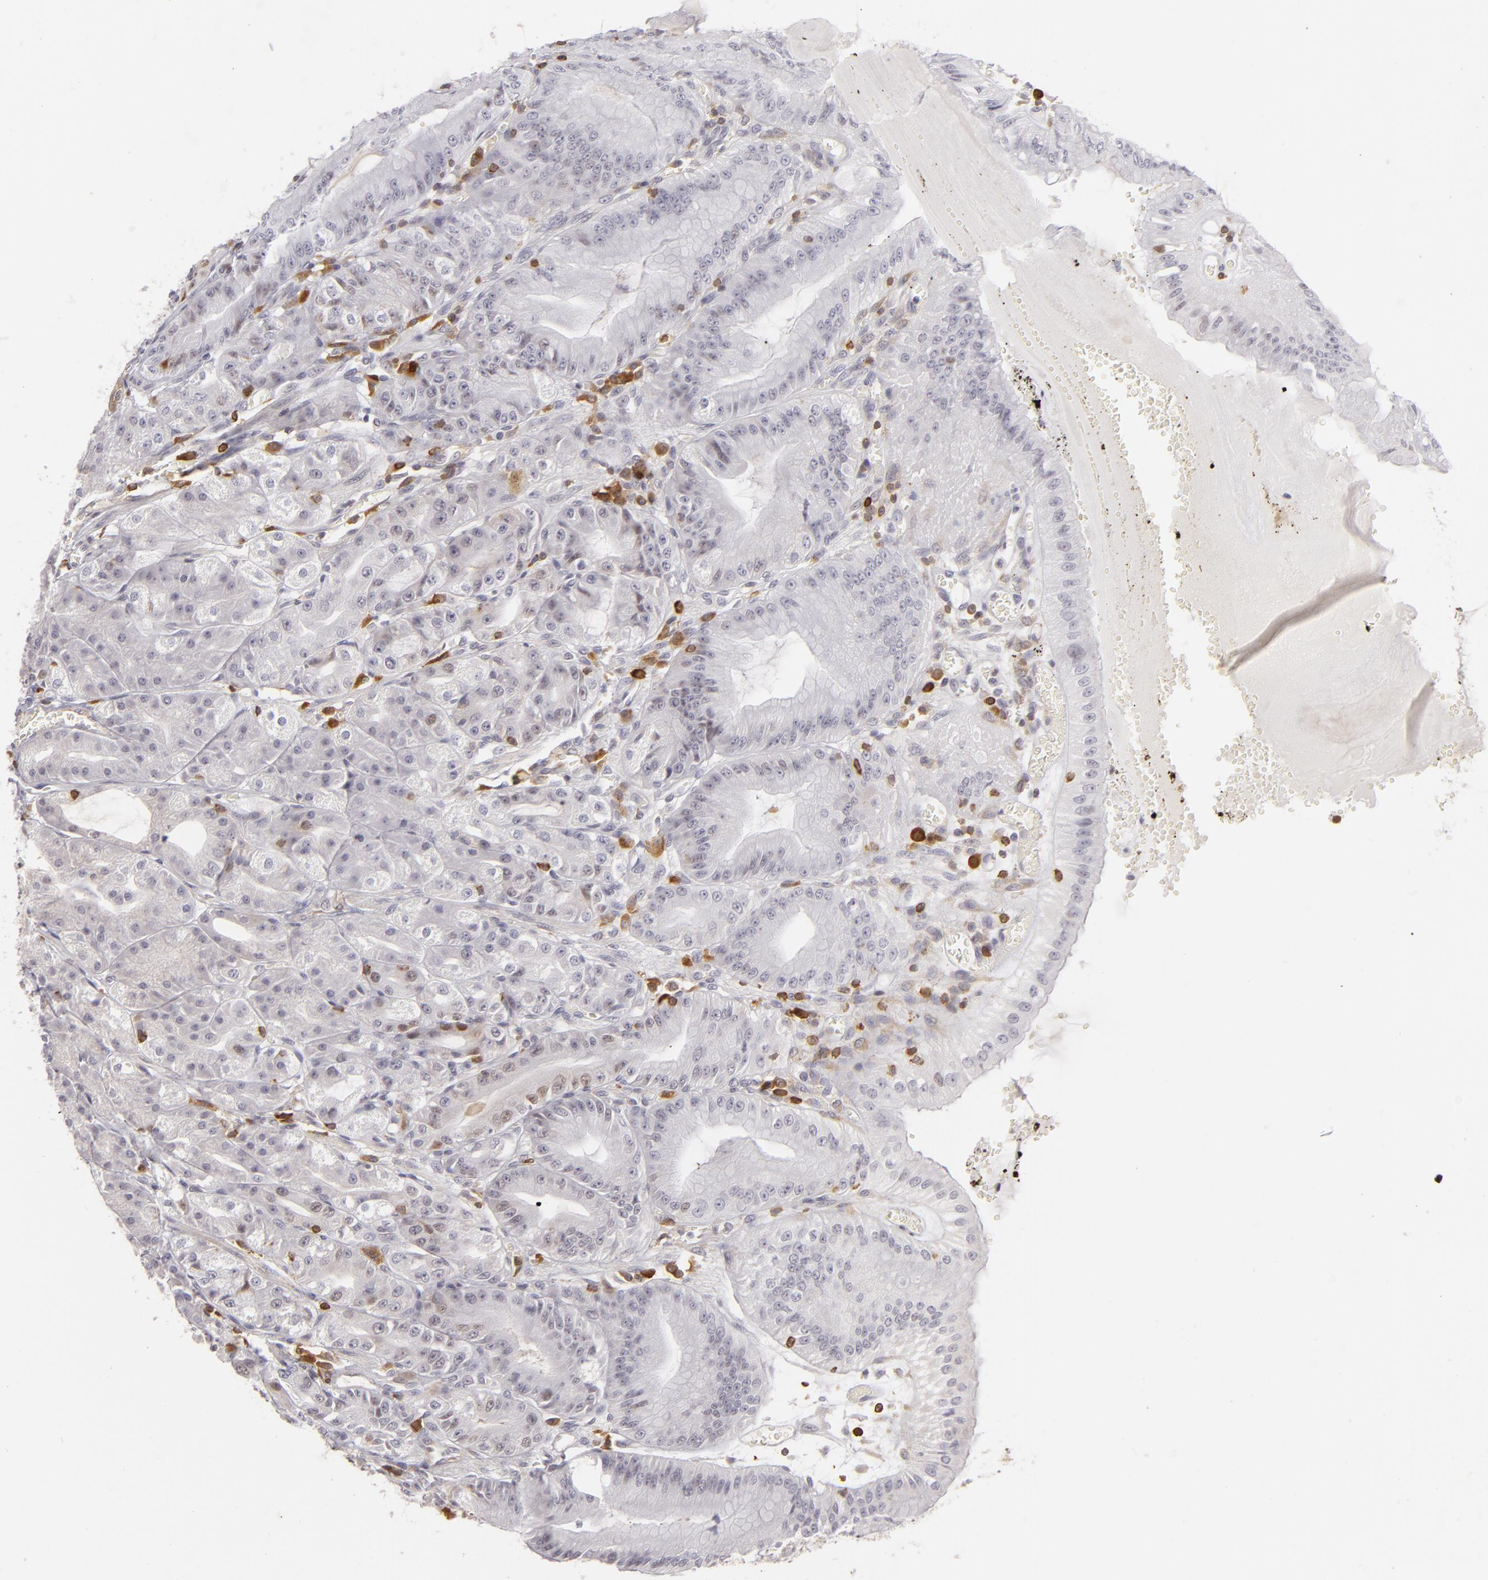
{"staining": {"intensity": "negative", "quantity": "none", "location": "none"}, "tissue": "stomach", "cell_type": "Glandular cells", "image_type": "normal", "snomed": [{"axis": "morphology", "description": "Normal tissue, NOS"}, {"axis": "topography", "description": "Stomach, lower"}], "caption": "IHC image of unremarkable human stomach stained for a protein (brown), which displays no expression in glandular cells.", "gene": "APOBEC3G", "patient": {"sex": "male", "age": 71}}